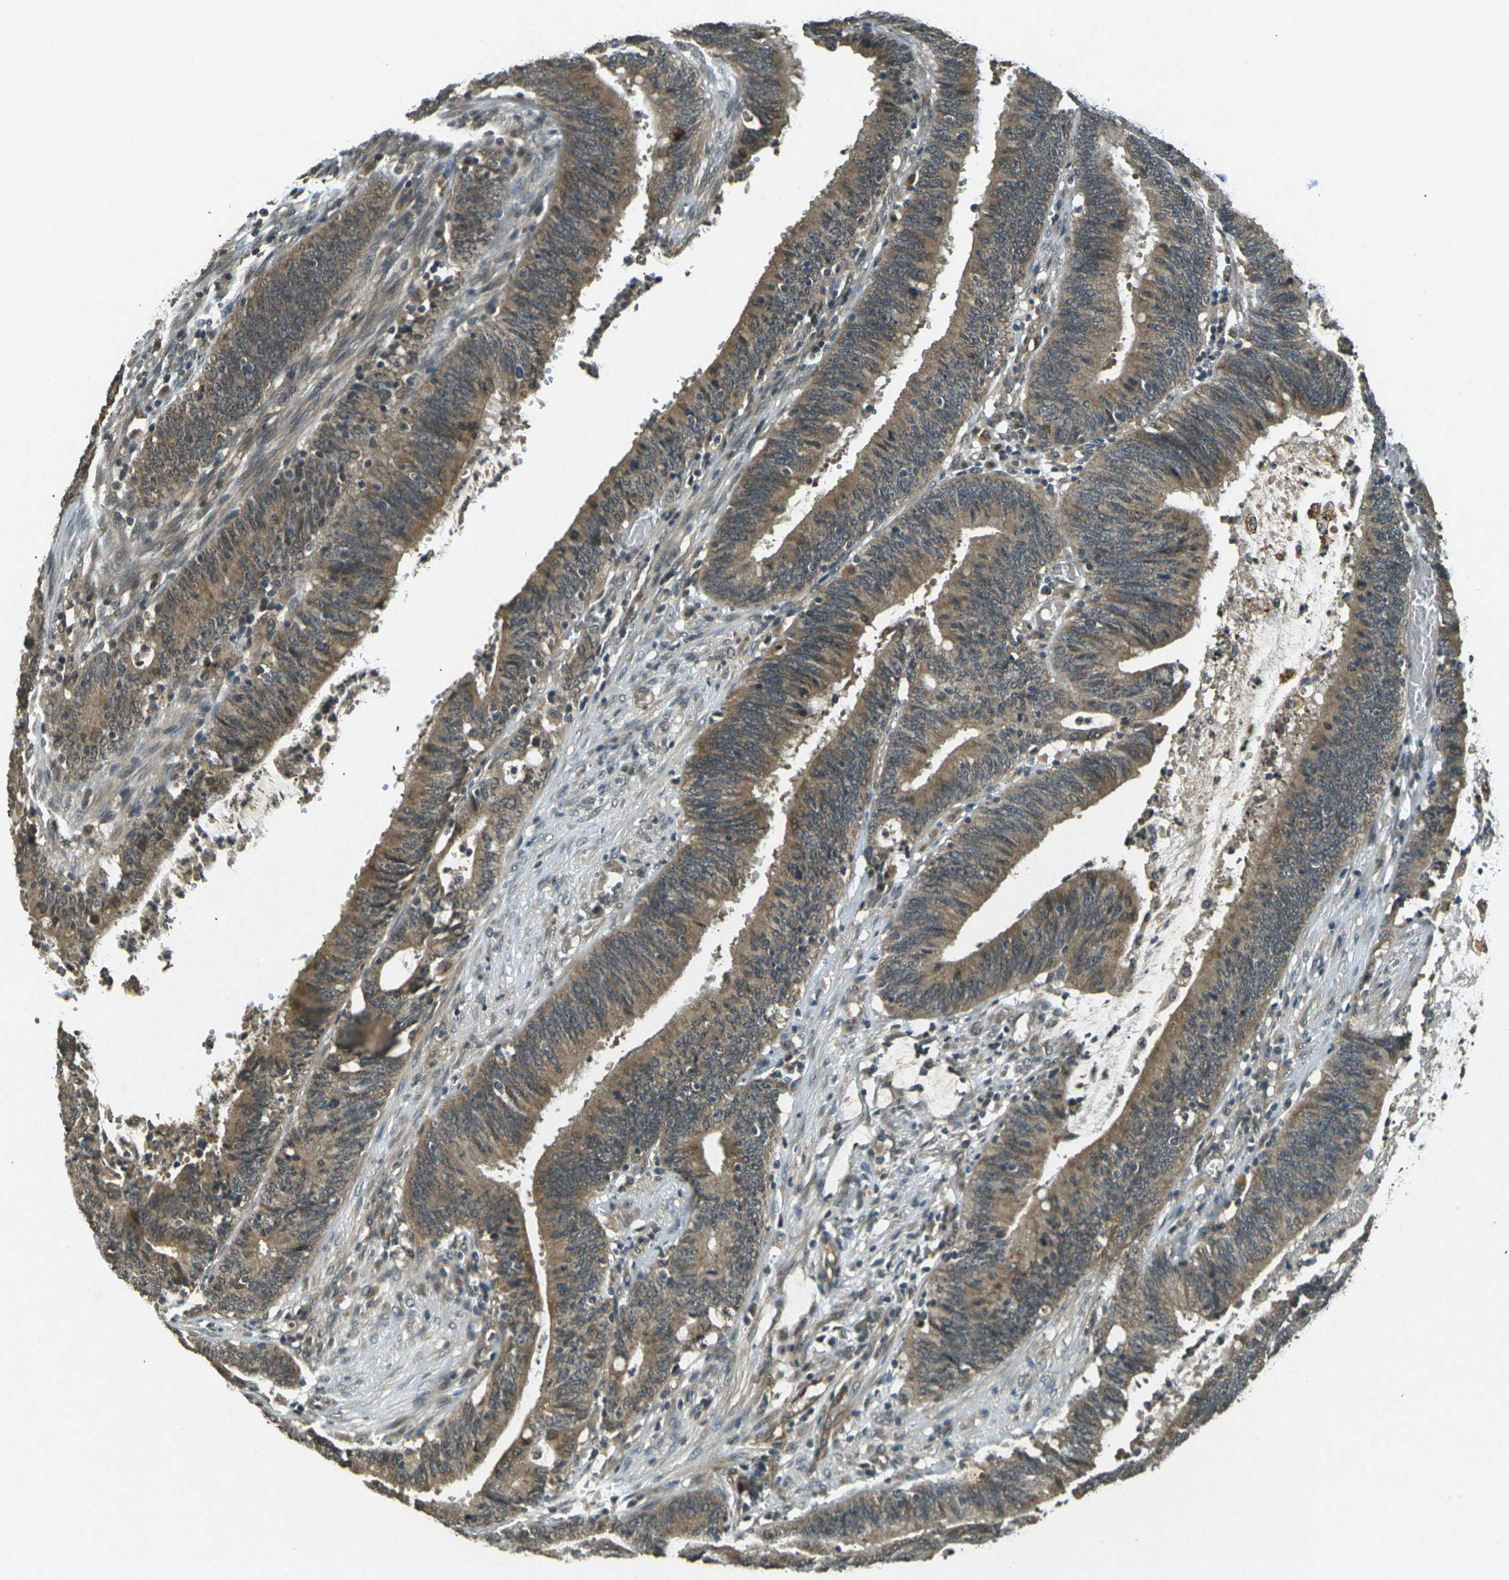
{"staining": {"intensity": "moderate", "quantity": ">75%", "location": "cytoplasmic/membranous"}, "tissue": "colorectal cancer", "cell_type": "Tumor cells", "image_type": "cancer", "snomed": [{"axis": "morphology", "description": "Adenocarcinoma, NOS"}, {"axis": "topography", "description": "Rectum"}], "caption": "Immunohistochemistry histopathology image of neoplastic tissue: adenocarcinoma (colorectal) stained using immunohistochemistry reveals medium levels of moderate protein expression localized specifically in the cytoplasmic/membranous of tumor cells, appearing as a cytoplasmic/membranous brown color.", "gene": "PDE2A", "patient": {"sex": "female", "age": 66}}